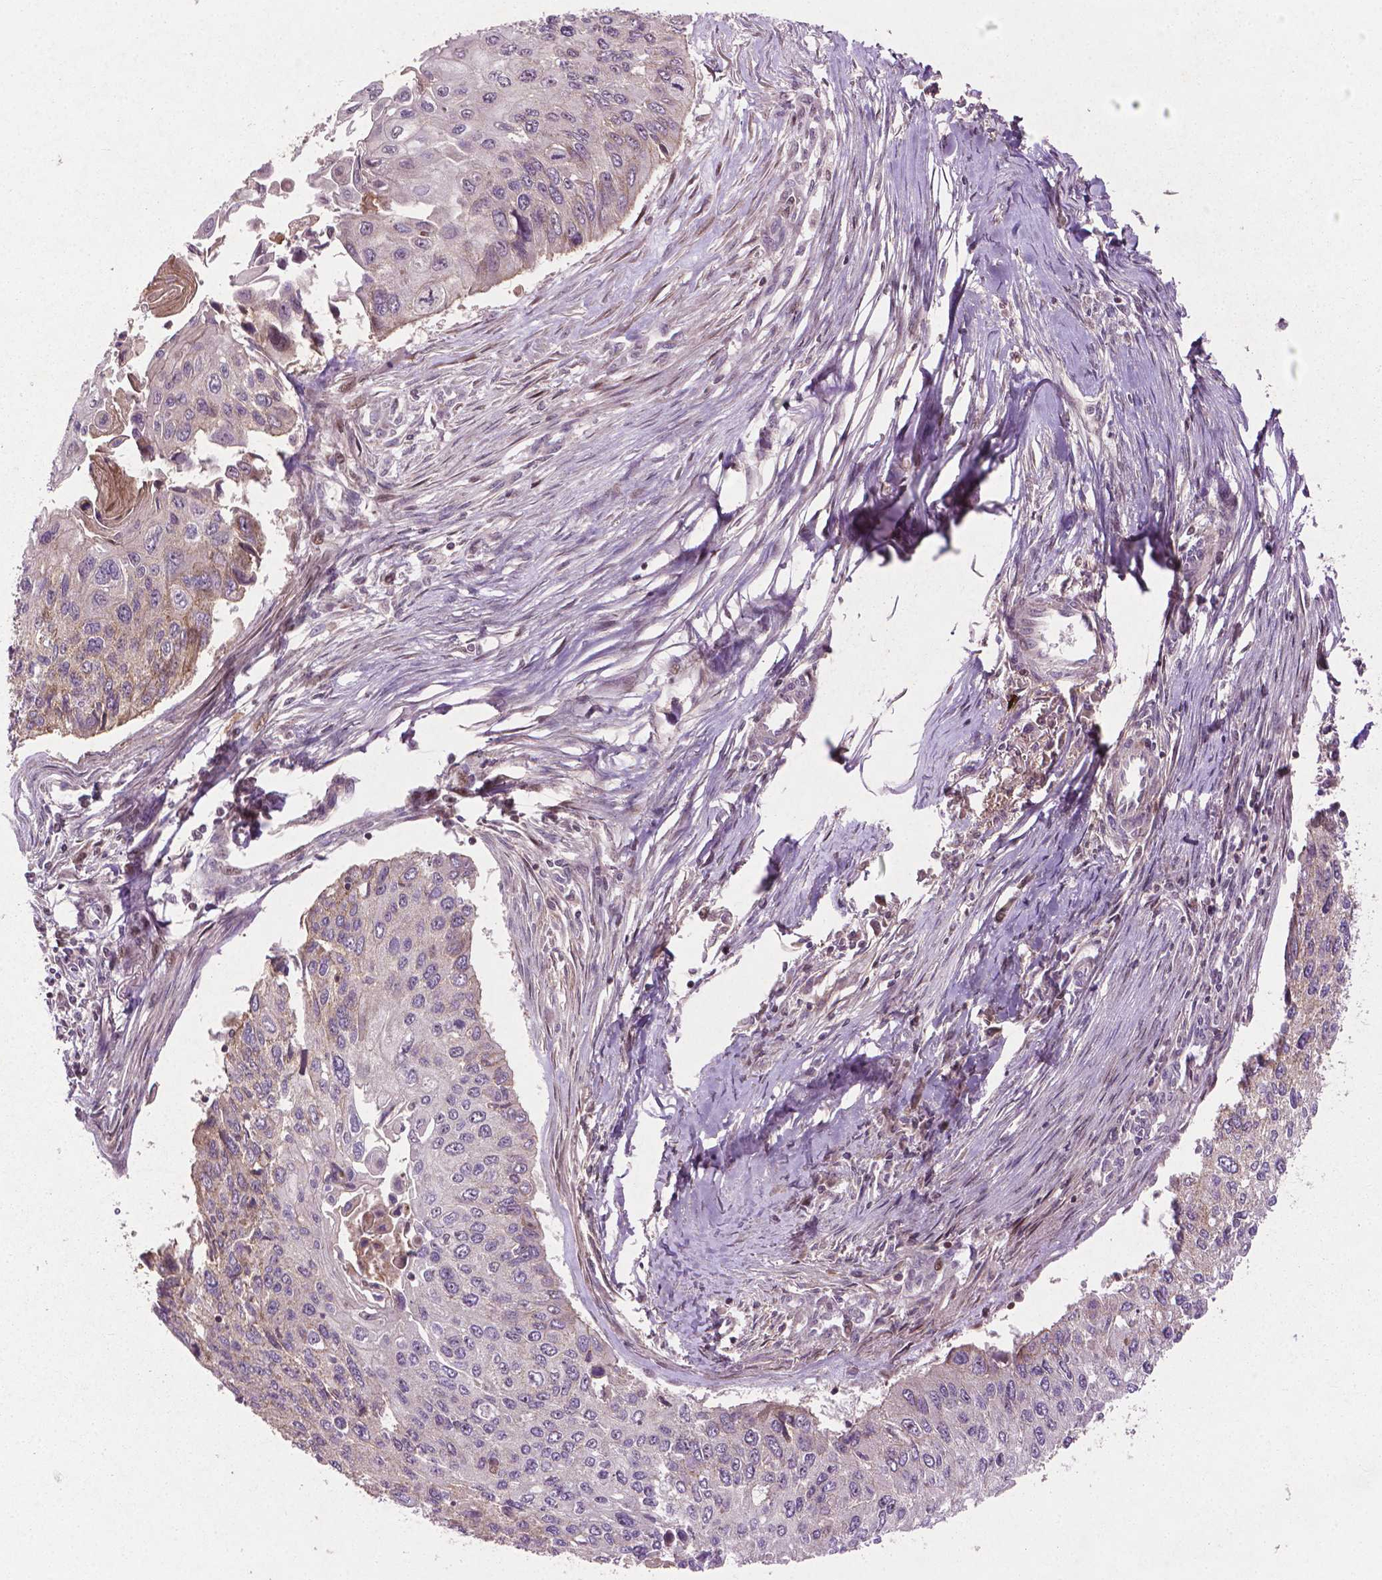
{"staining": {"intensity": "moderate", "quantity": "<25%", "location": "cytoplasmic/membranous"}, "tissue": "lung cancer", "cell_type": "Tumor cells", "image_type": "cancer", "snomed": [{"axis": "morphology", "description": "Squamous cell carcinoma, NOS"}, {"axis": "morphology", "description": "Squamous cell carcinoma, metastatic, NOS"}, {"axis": "topography", "description": "Lung"}], "caption": "Protein staining demonstrates moderate cytoplasmic/membranous expression in approximately <25% of tumor cells in lung squamous cell carcinoma.", "gene": "B3GALNT2", "patient": {"sex": "male", "age": 63}}